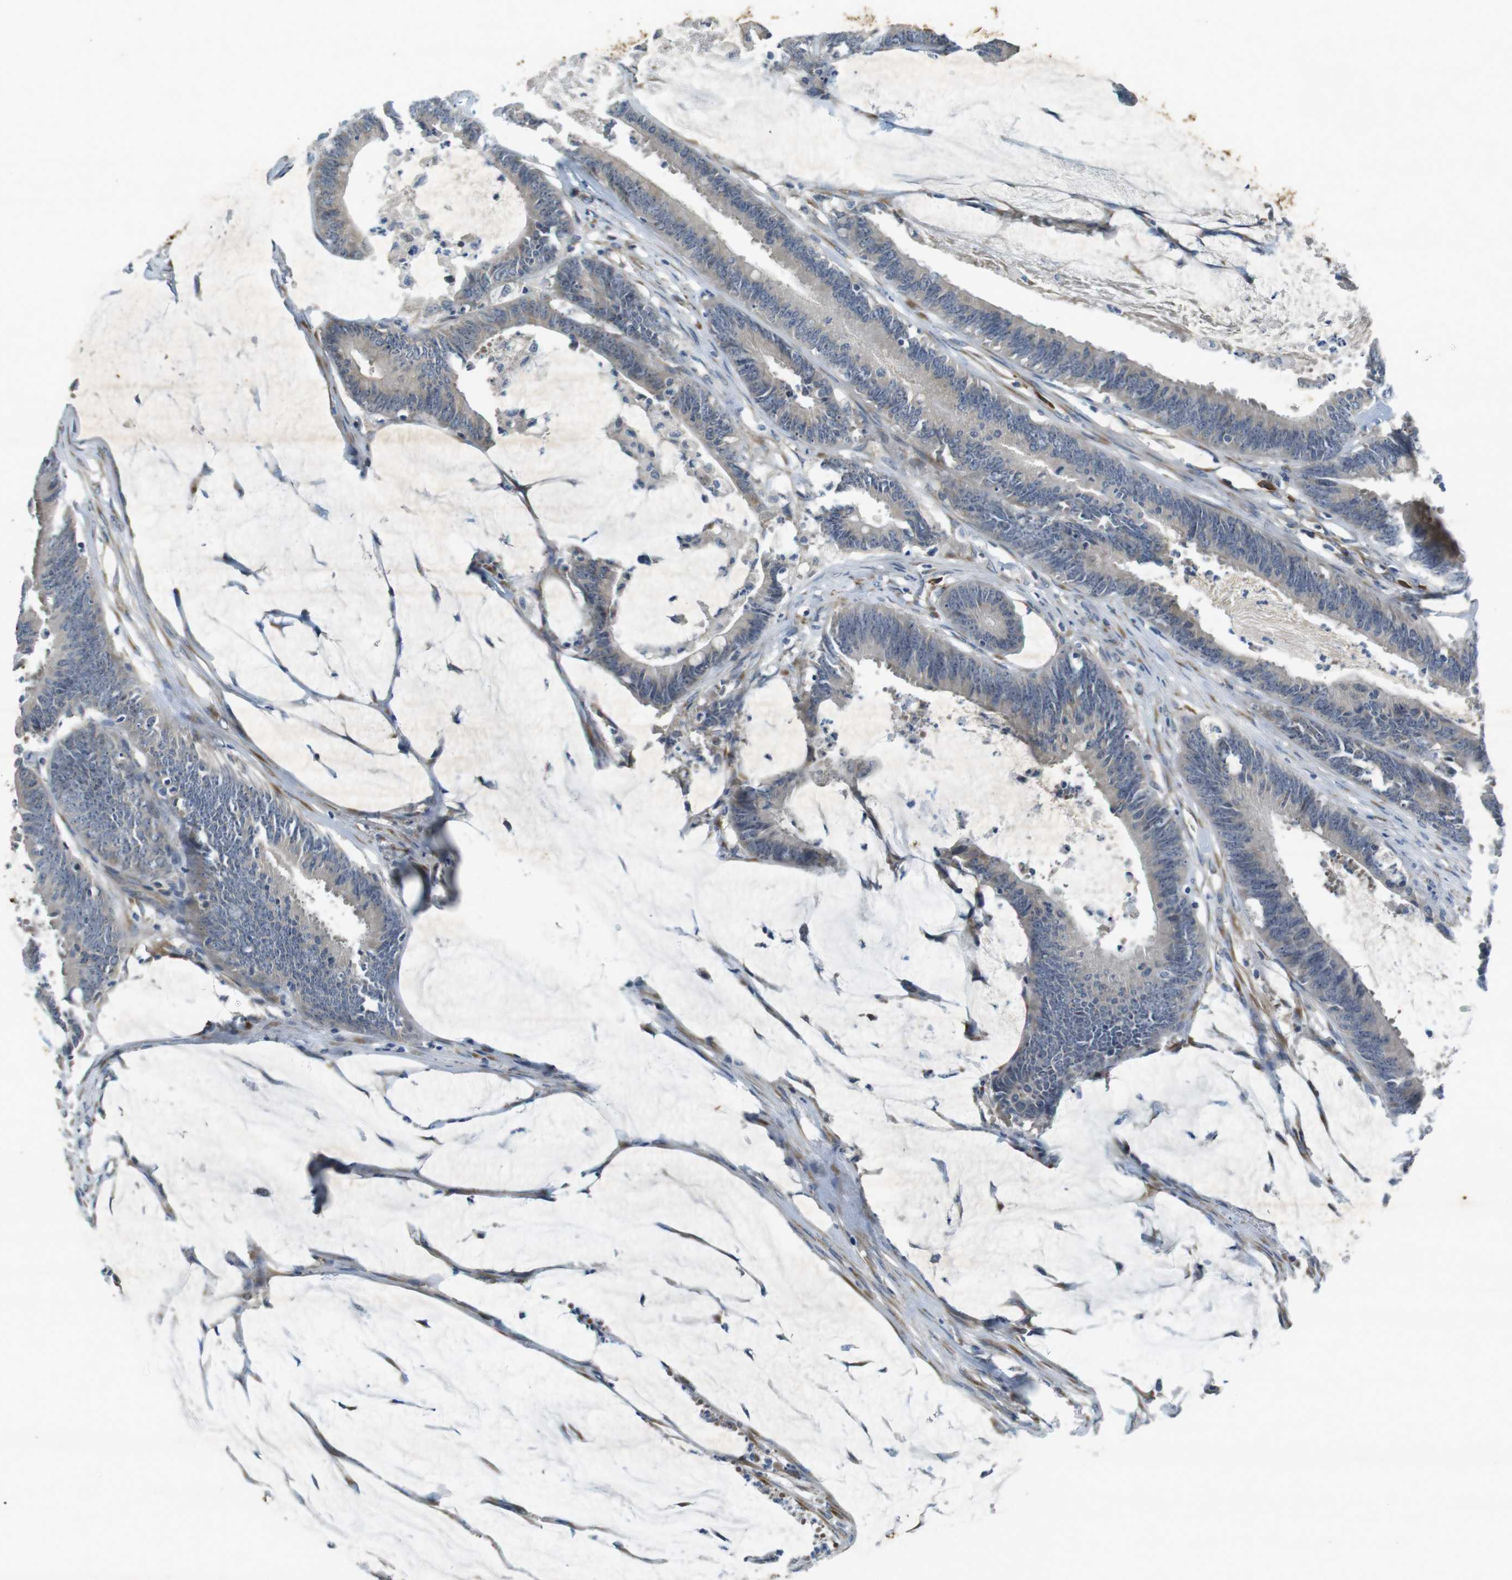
{"staining": {"intensity": "weak", "quantity": "<25%", "location": "cytoplasmic/membranous"}, "tissue": "colorectal cancer", "cell_type": "Tumor cells", "image_type": "cancer", "snomed": [{"axis": "morphology", "description": "Adenocarcinoma, NOS"}, {"axis": "topography", "description": "Rectum"}], "caption": "Tumor cells show no significant protein positivity in colorectal cancer.", "gene": "FLCN", "patient": {"sex": "female", "age": 66}}